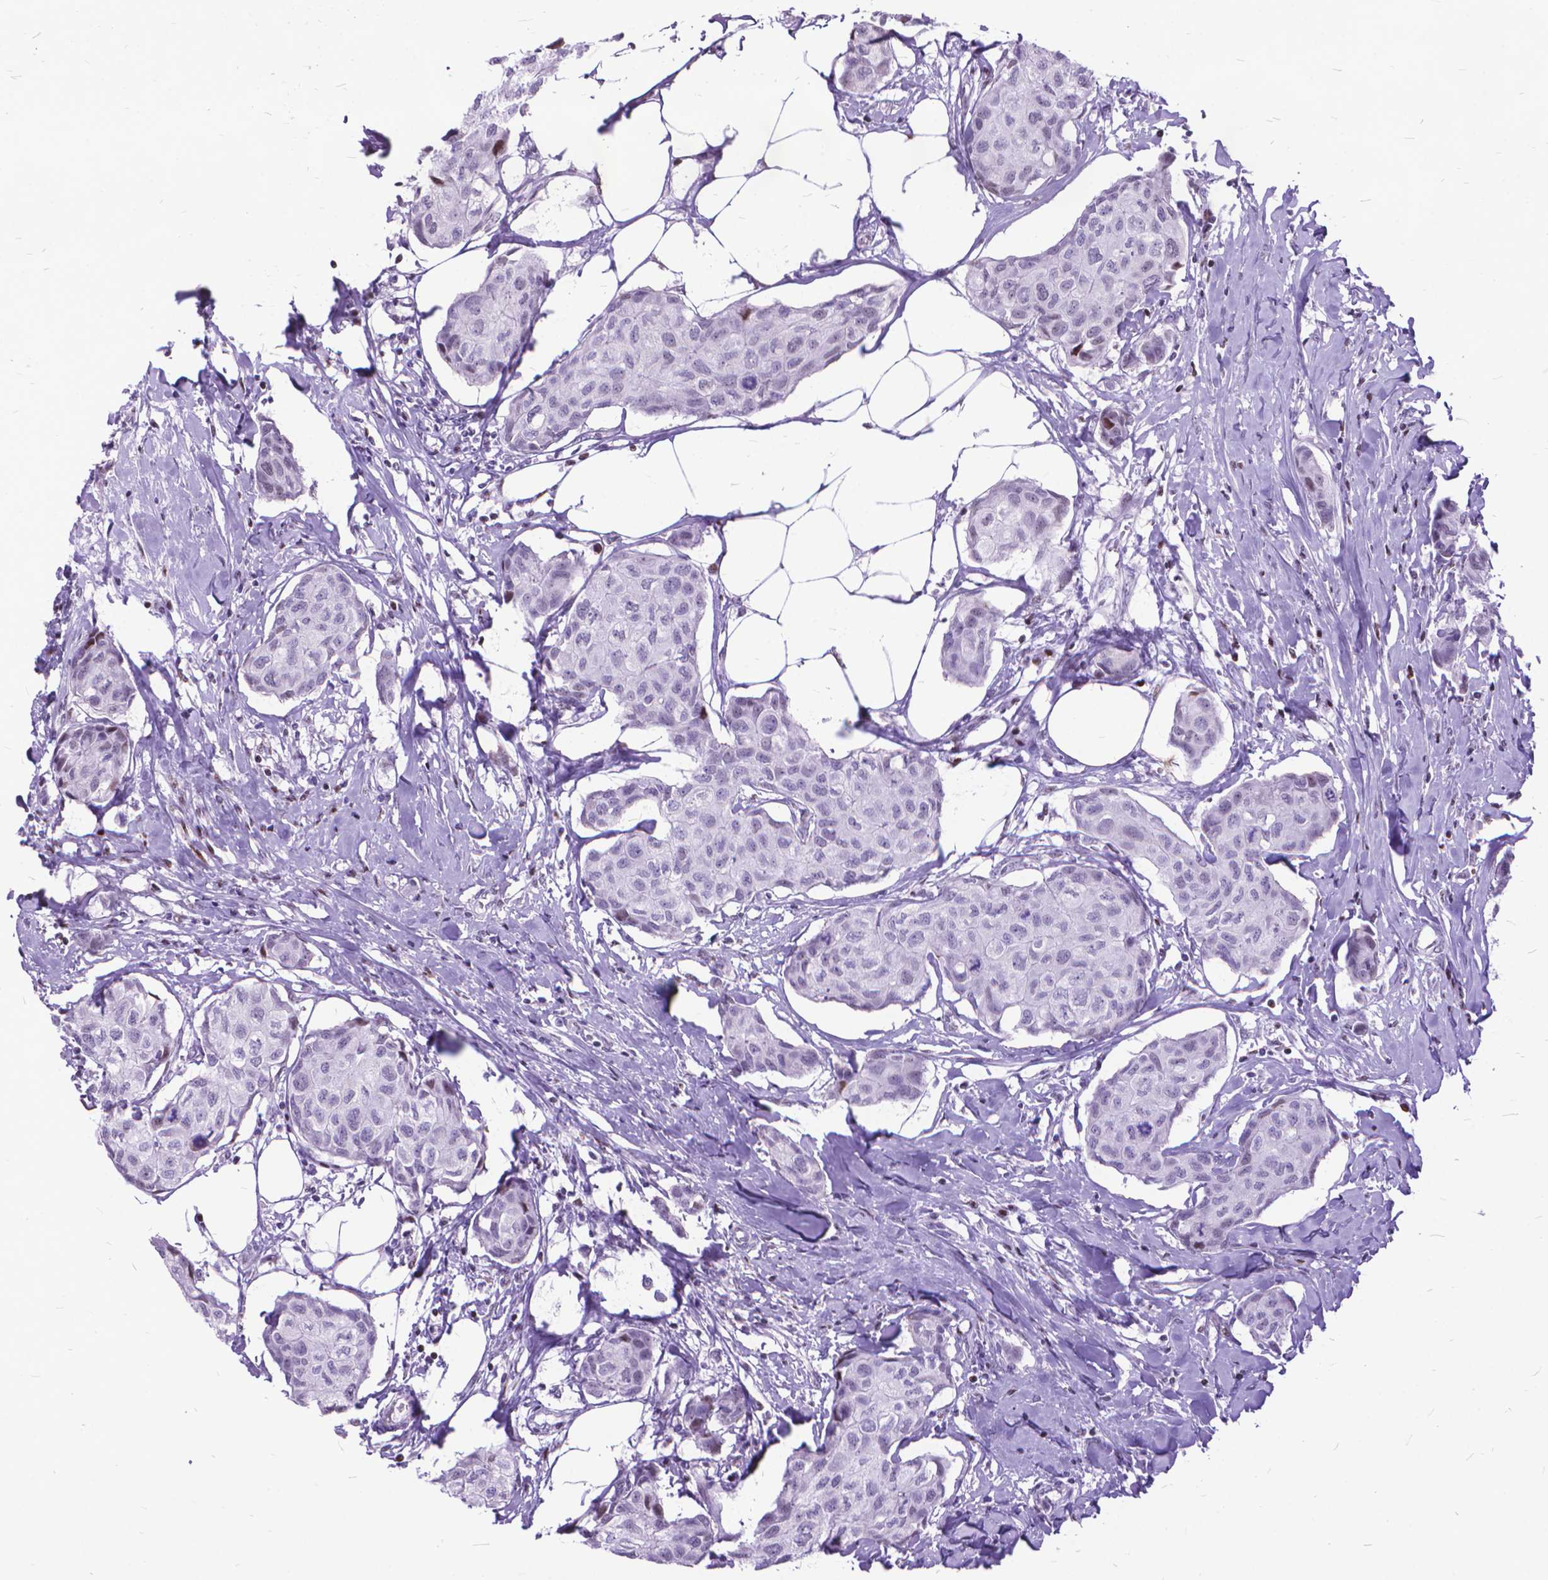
{"staining": {"intensity": "negative", "quantity": "none", "location": "none"}, "tissue": "breast cancer", "cell_type": "Tumor cells", "image_type": "cancer", "snomed": [{"axis": "morphology", "description": "Duct carcinoma"}, {"axis": "topography", "description": "Breast"}], "caption": "Immunohistochemistry of breast cancer (invasive ductal carcinoma) demonstrates no expression in tumor cells.", "gene": "POLE4", "patient": {"sex": "female", "age": 80}}